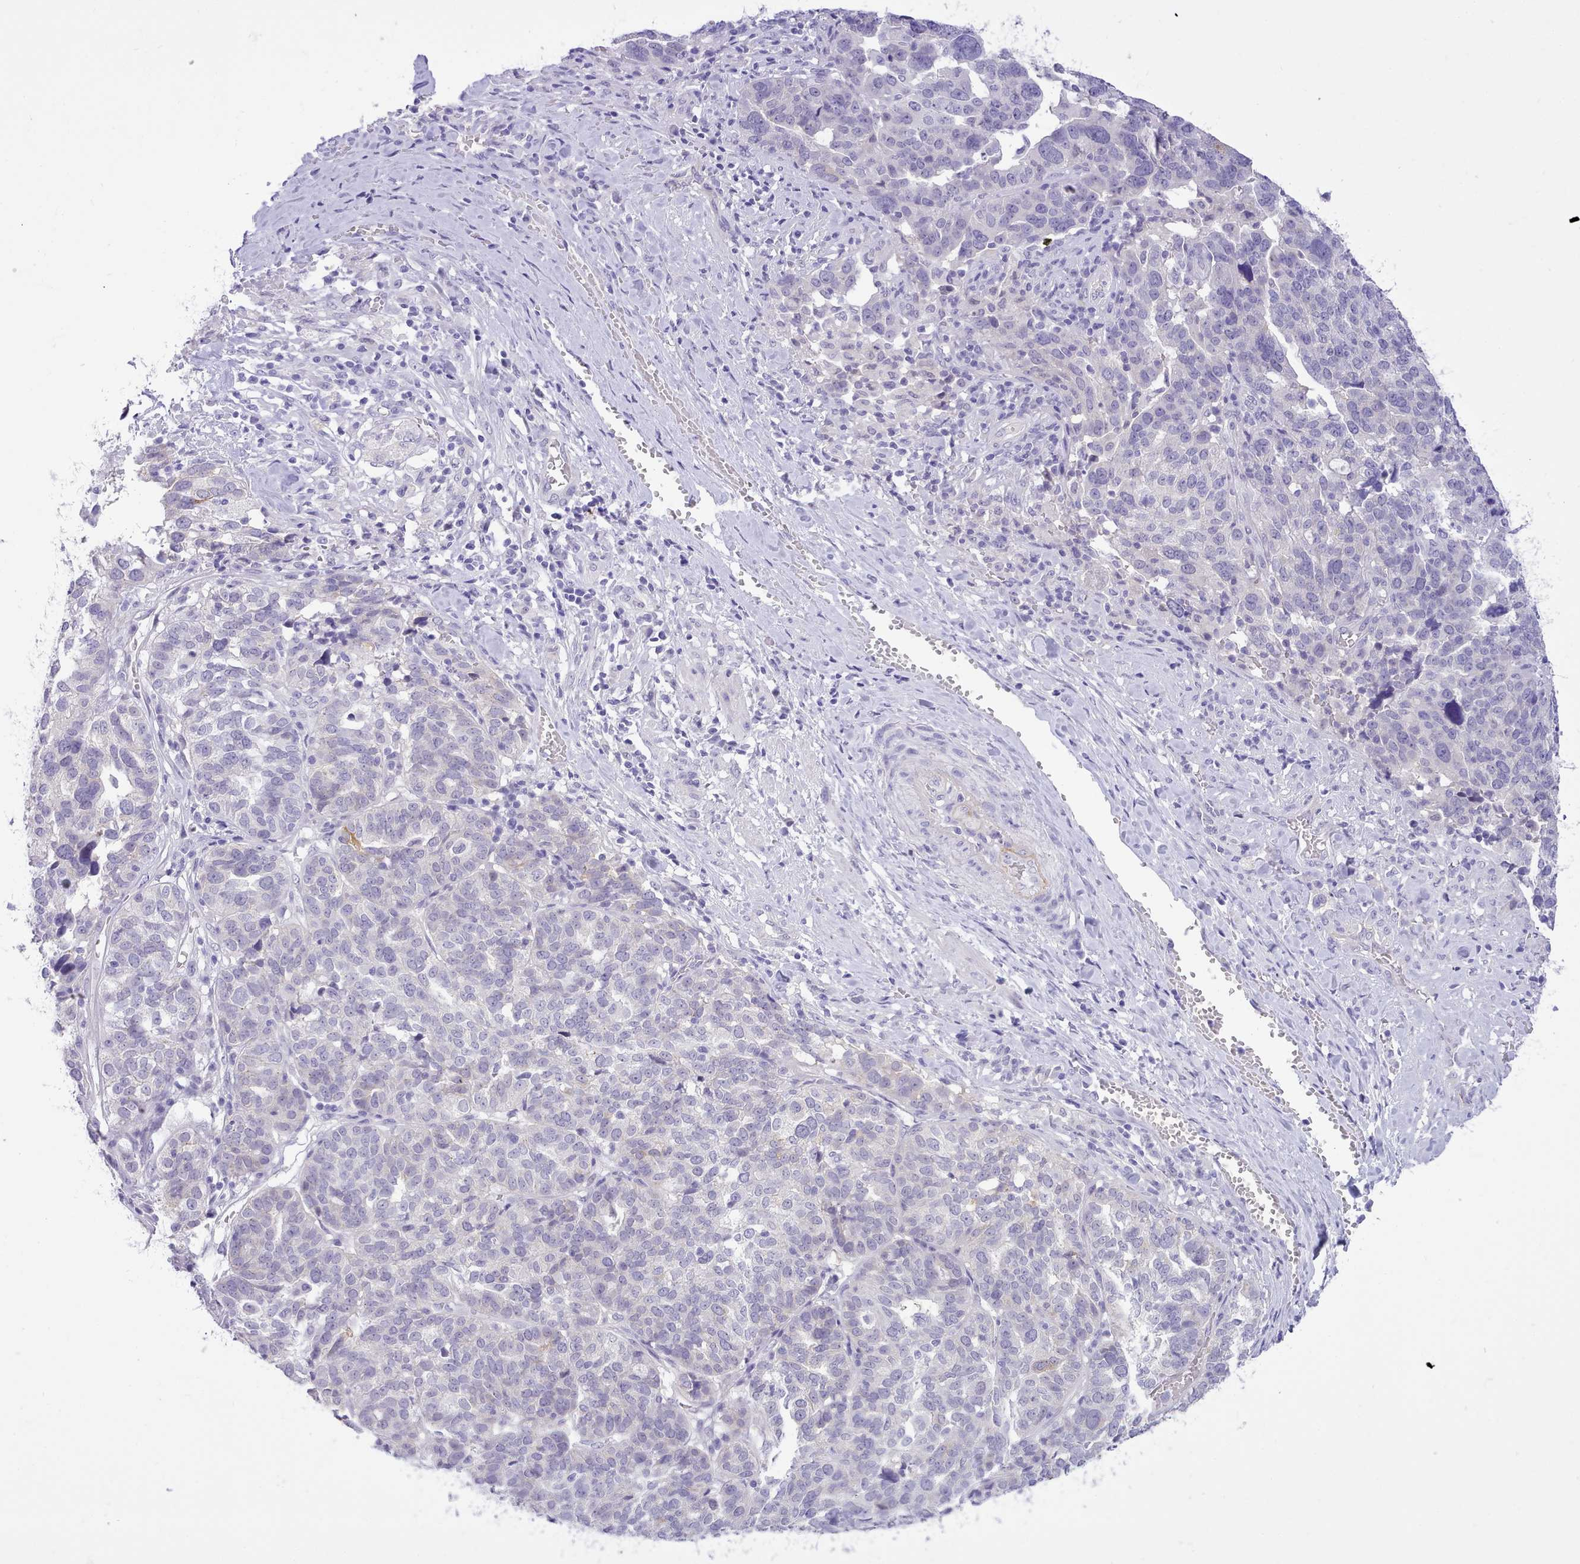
{"staining": {"intensity": "negative", "quantity": "none", "location": "none"}, "tissue": "ovarian cancer", "cell_type": "Tumor cells", "image_type": "cancer", "snomed": [{"axis": "morphology", "description": "Cystadenocarcinoma, serous, NOS"}, {"axis": "topography", "description": "Ovary"}], "caption": "Immunohistochemical staining of human ovarian serous cystadenocarcinoma displays no significant expression in tumor cells.", "gene": "LRRC37A", "patient": {"sex": "female", "age": 59}}